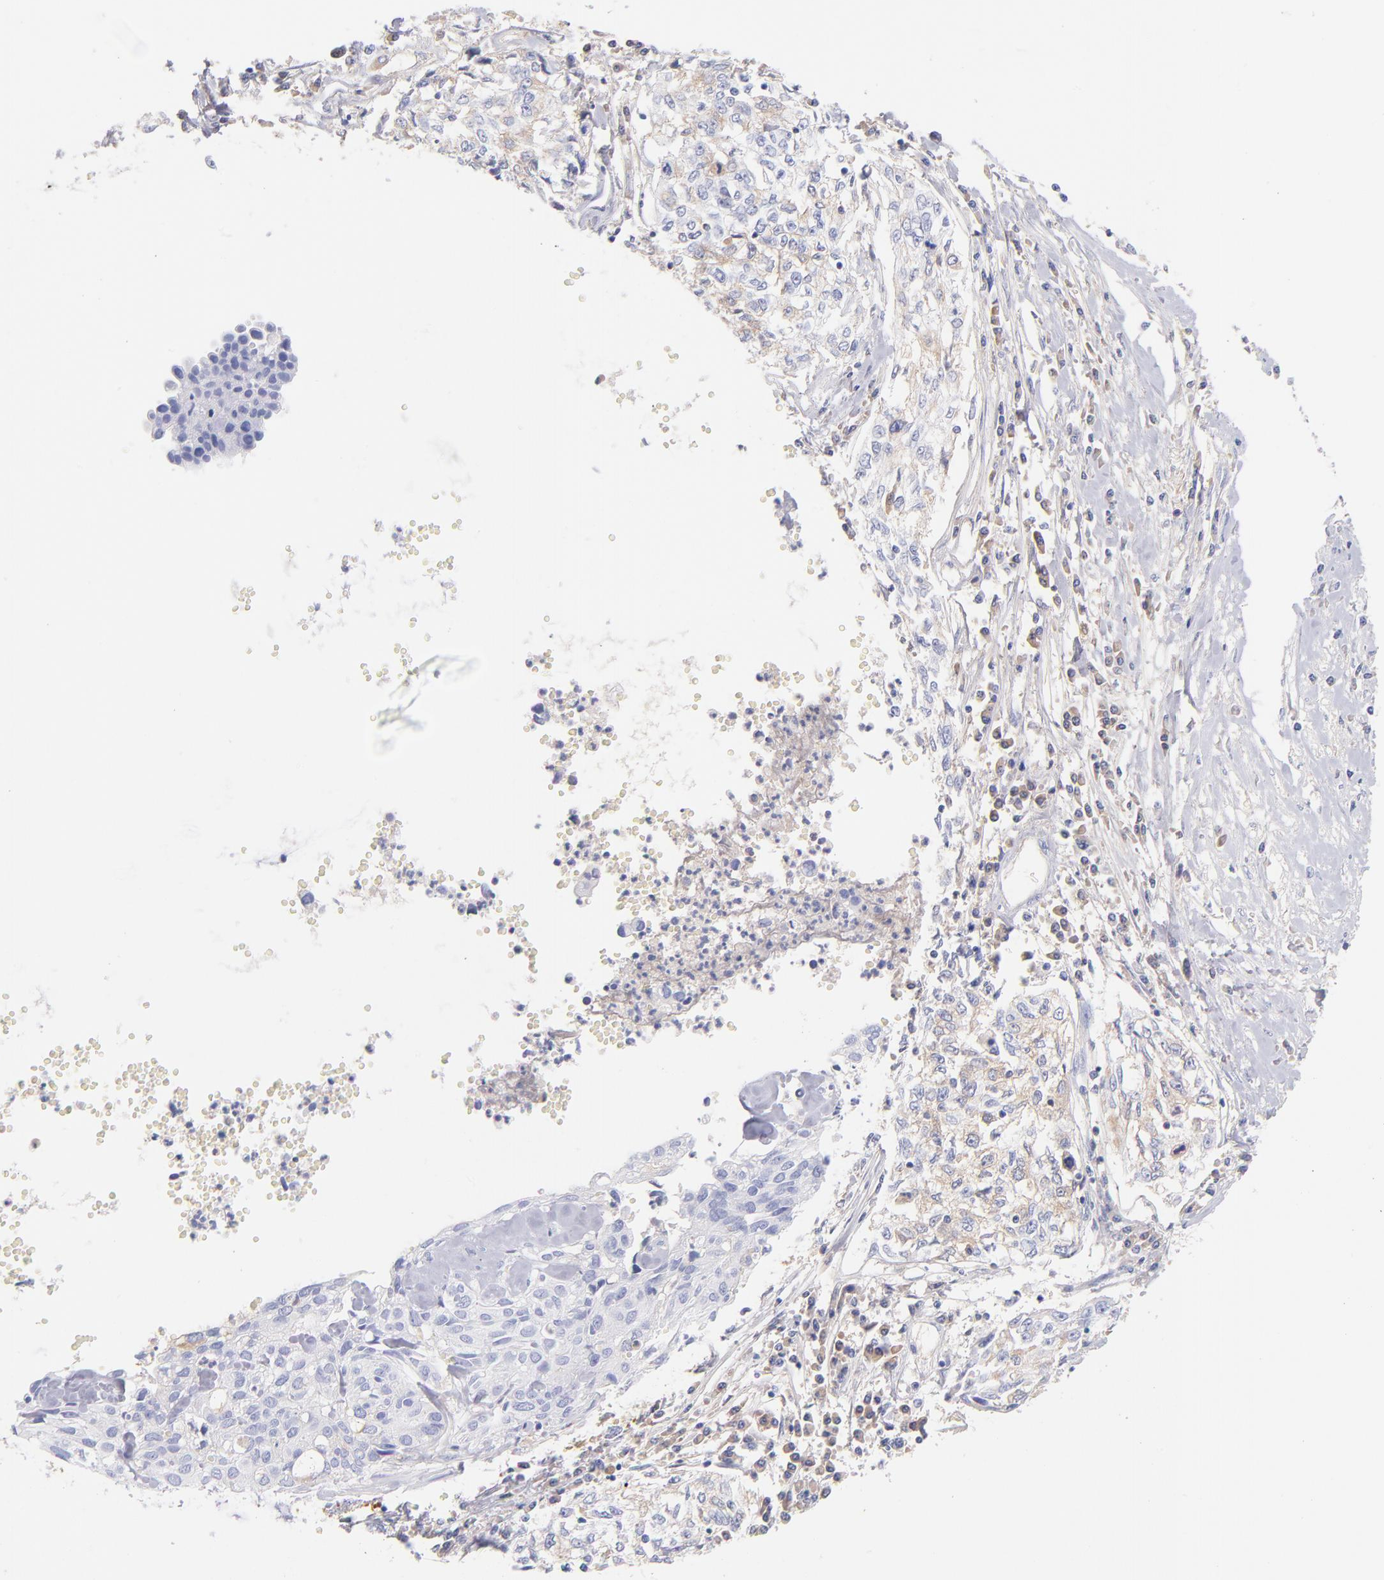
{"staining": {"intensity": "weak", "quantity": "25%-75%", "location": "cytoplasmic/membranous"}, "tissue": "cervical cancer", "cell_type": "Tumor cells", "image_type": "cancer", "snomed": [{"axis": "morphology", "description": "Normal tissue, NOS"}, {"axis": "morphology", "description": "Squamous cell carcinoma, NOS"}, {"axis": "topography", "description": "Cervix"}], "caption": "IHC histopathology image of cervical cancer (squamous cell carcinoma) stained for a protein (brown), which demonstrates low levels of weak cytoplasmic/membranous staining in about 25%-75% of tumor cells.", "gene": "HP", "patient": {"sex": "female", "age": 45}}